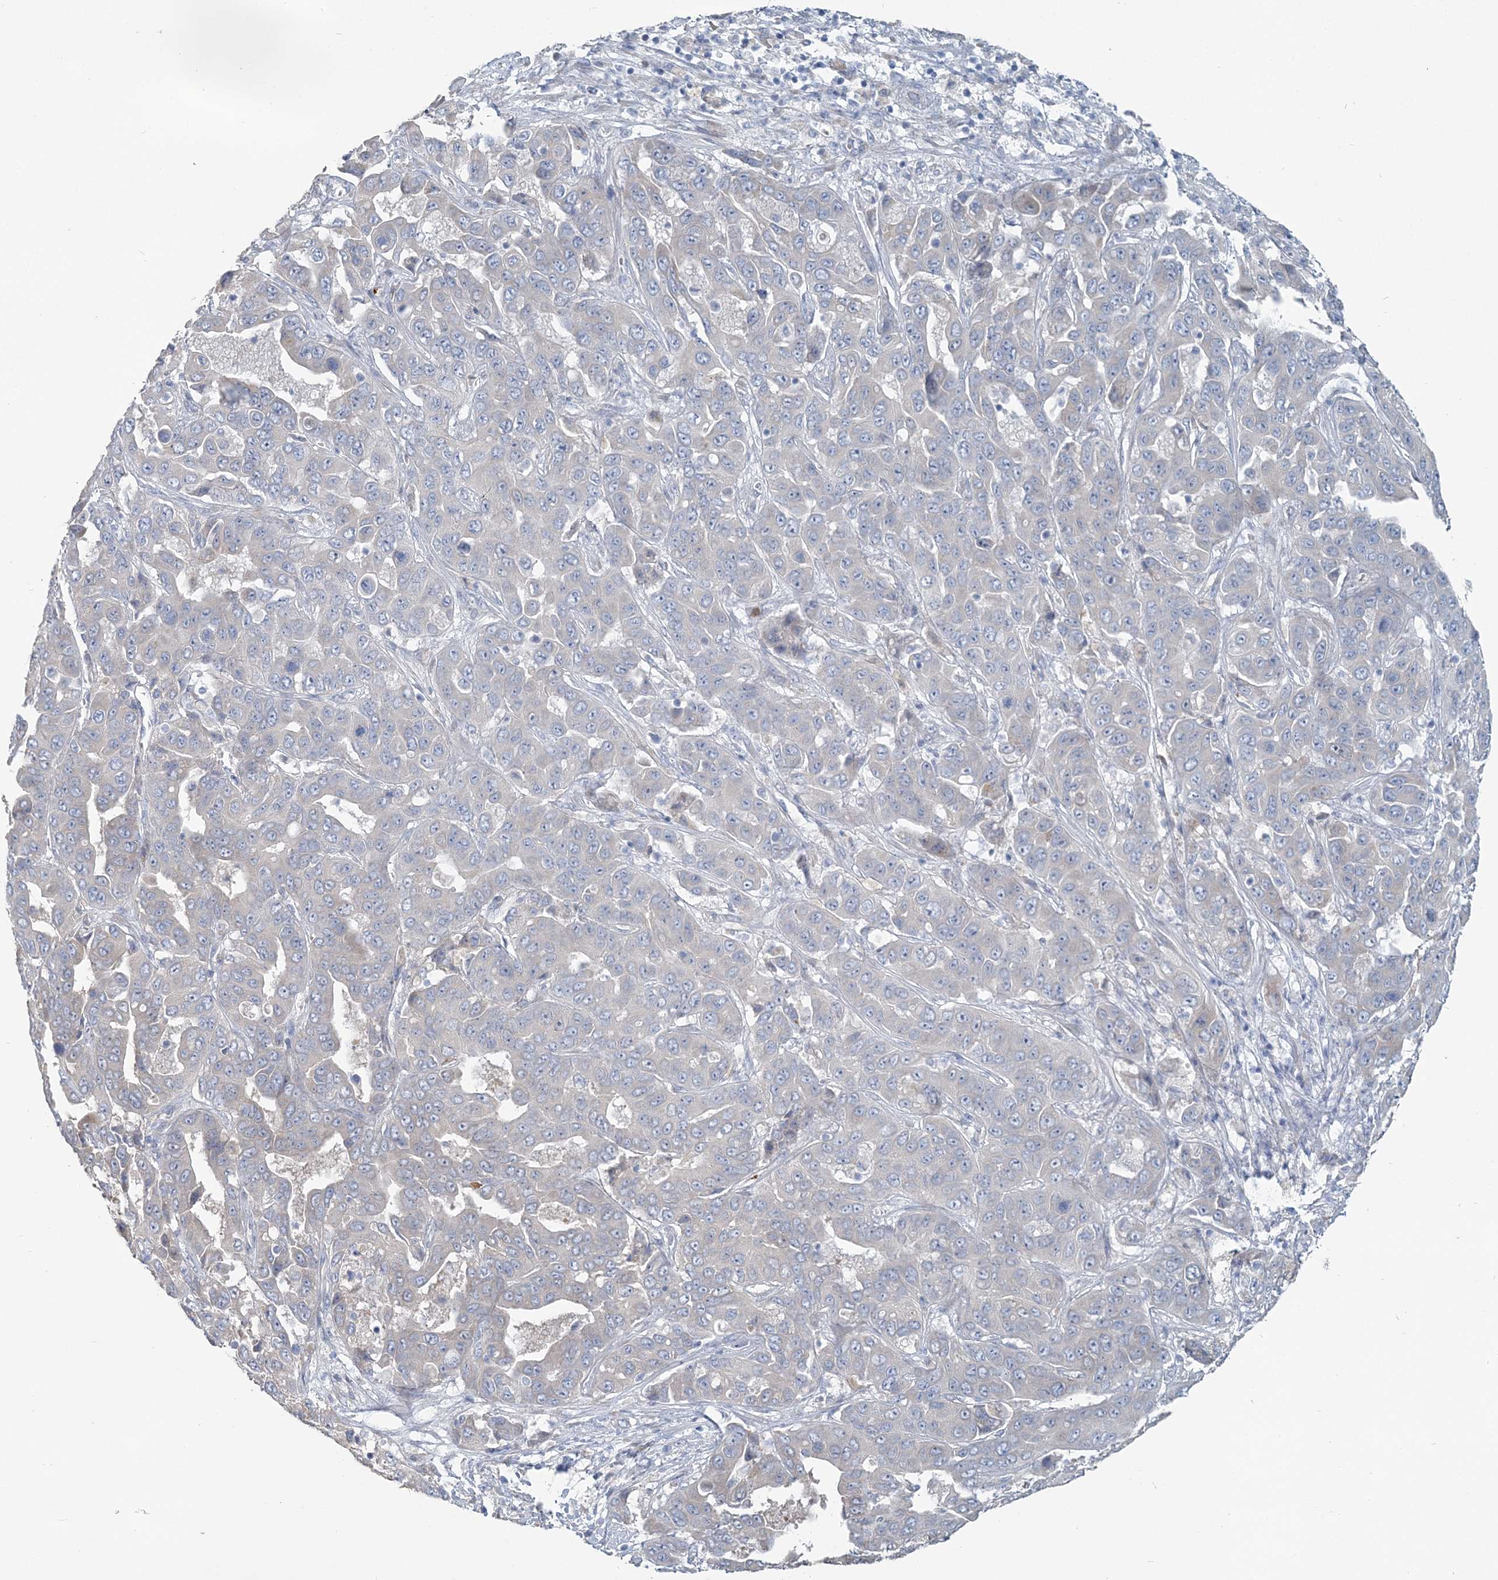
{"staining": {"intensity": "negative", "quantity": "none", "location": "none"}, "tissue": "liver cancer", "cell_type": "Tumor cells", "image_type": "cancer", "snomed": [{"axis": "morphology", "description": "Cholangiocarcinoma"}, {"axis": "topography", "description": "Liver"}], "caption": "DAB (3,3'-diaminobenzidine) immunohistochemical staining of human cholangiocarcinoma (liver) exhibits no significant expression in tumor cells.", "gene": "CMBL", "patient": {"sex": "female", "age": 52}}